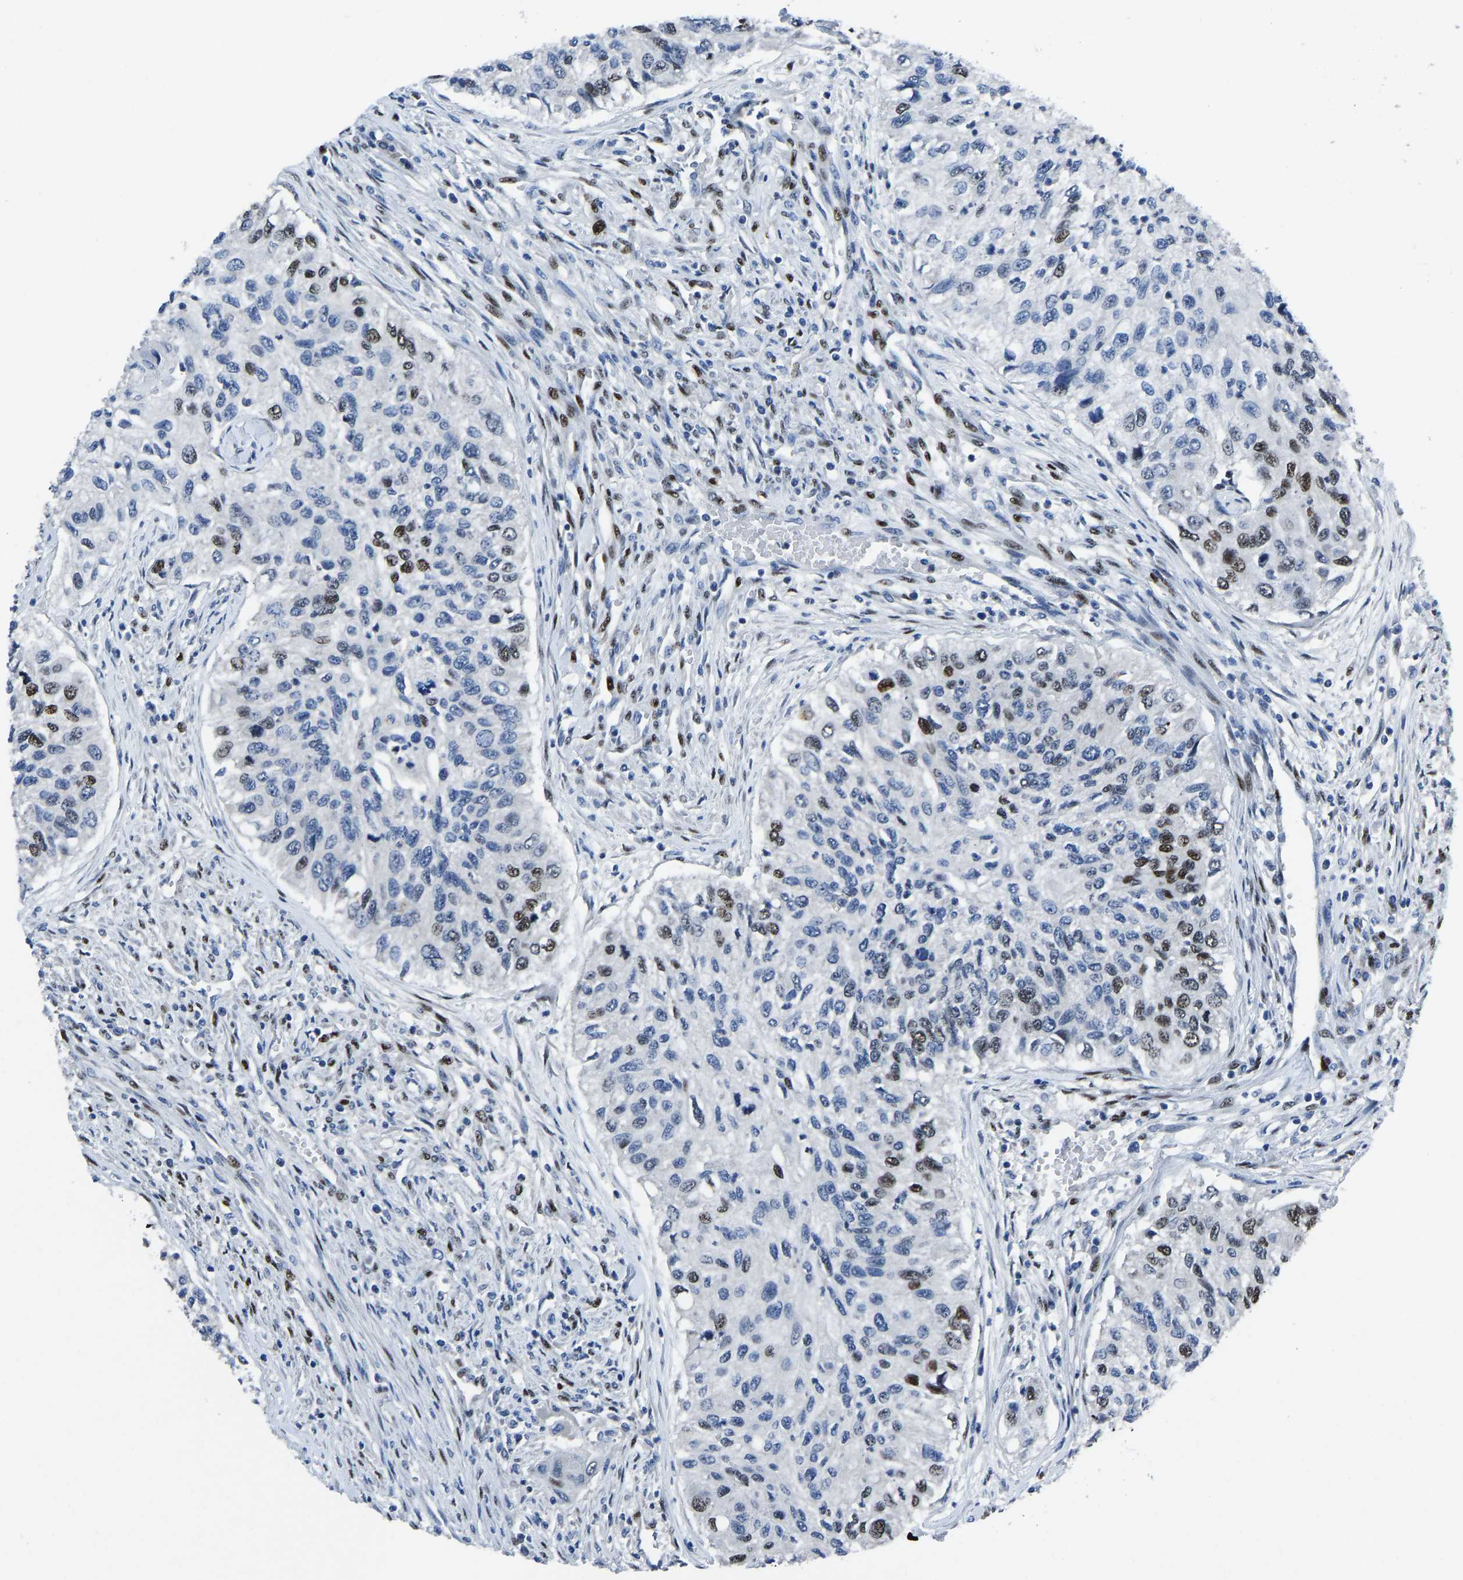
{"staining": {"intensity": "moderate", "quantity": "<25%", "location": "nuclear"}, "tissue": "urothelial cancer", "cell_type": "Tumor cells", "image_type": "cancer", "snomed": [{"axis": "morphology", "description": "Urothelial carcinoma, High grade"}, {"axis": "topography", "description": "Urinary bladder"}], "caption": "Urothelial cancer stained with a brown dye reveals moderate nuclear positive expression in about <25% of tumor cells.", "gene": "EGR1", "patient": {"sex": "female", "age": 60}}